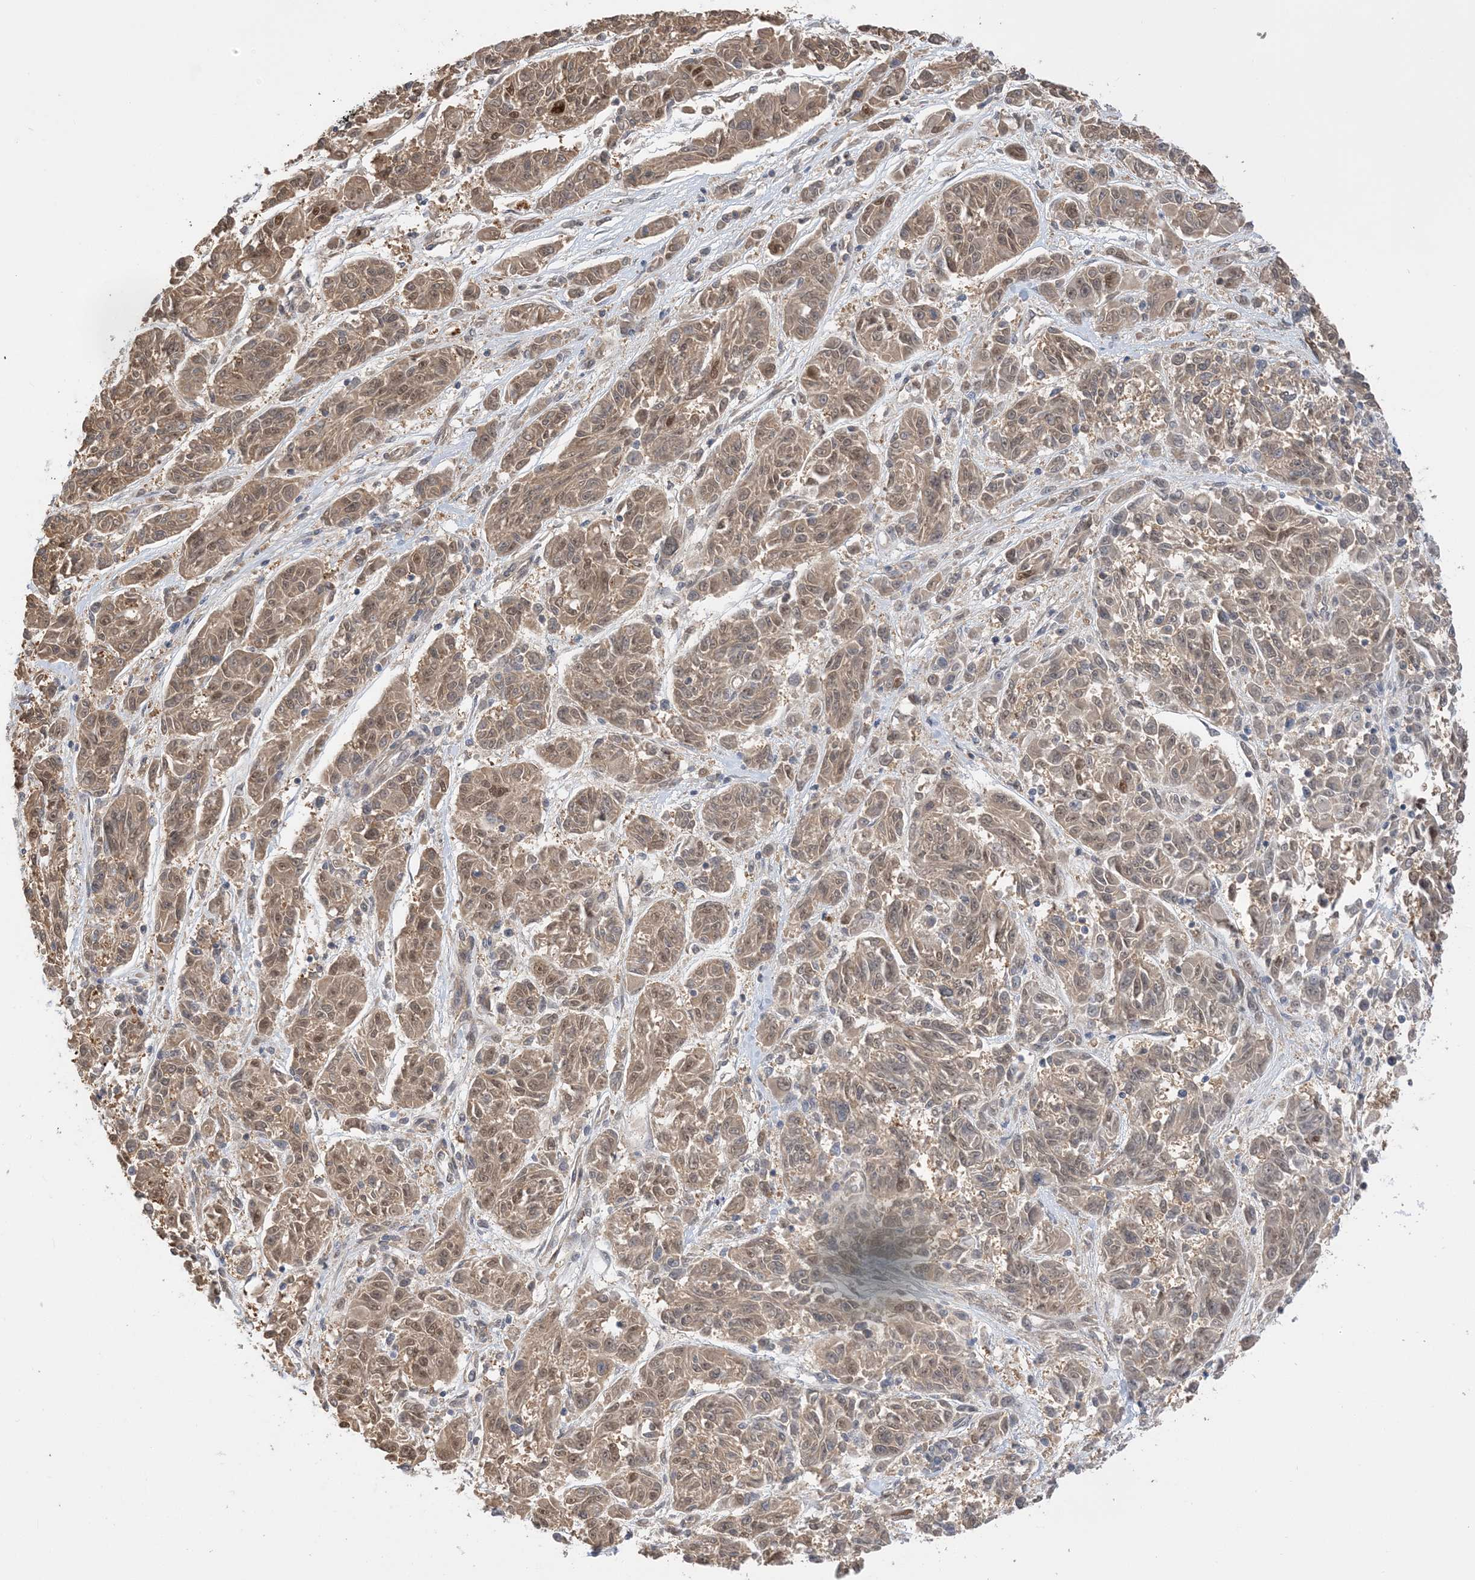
{"staining": {"intensity": "moderate", "quantity": ">75%", "location": "cytoplasmic/membranous,nuclear"}, "tissue": "melanoma", "cell_type": "Tumor cells", "image_type": "cancer", "snomed": [{"axis": "morphology", "description": "Malignant melanoma, NOS"}, {"axis": "topography", "description": "Skin"}], "caption": "Tumor cells display moderate cytoplasmic/membranous and nuclear expression in about >75% of cells in malignant melanoma.", "gene": "WDR26", "patient": {"sex": "male", "age": 53}}